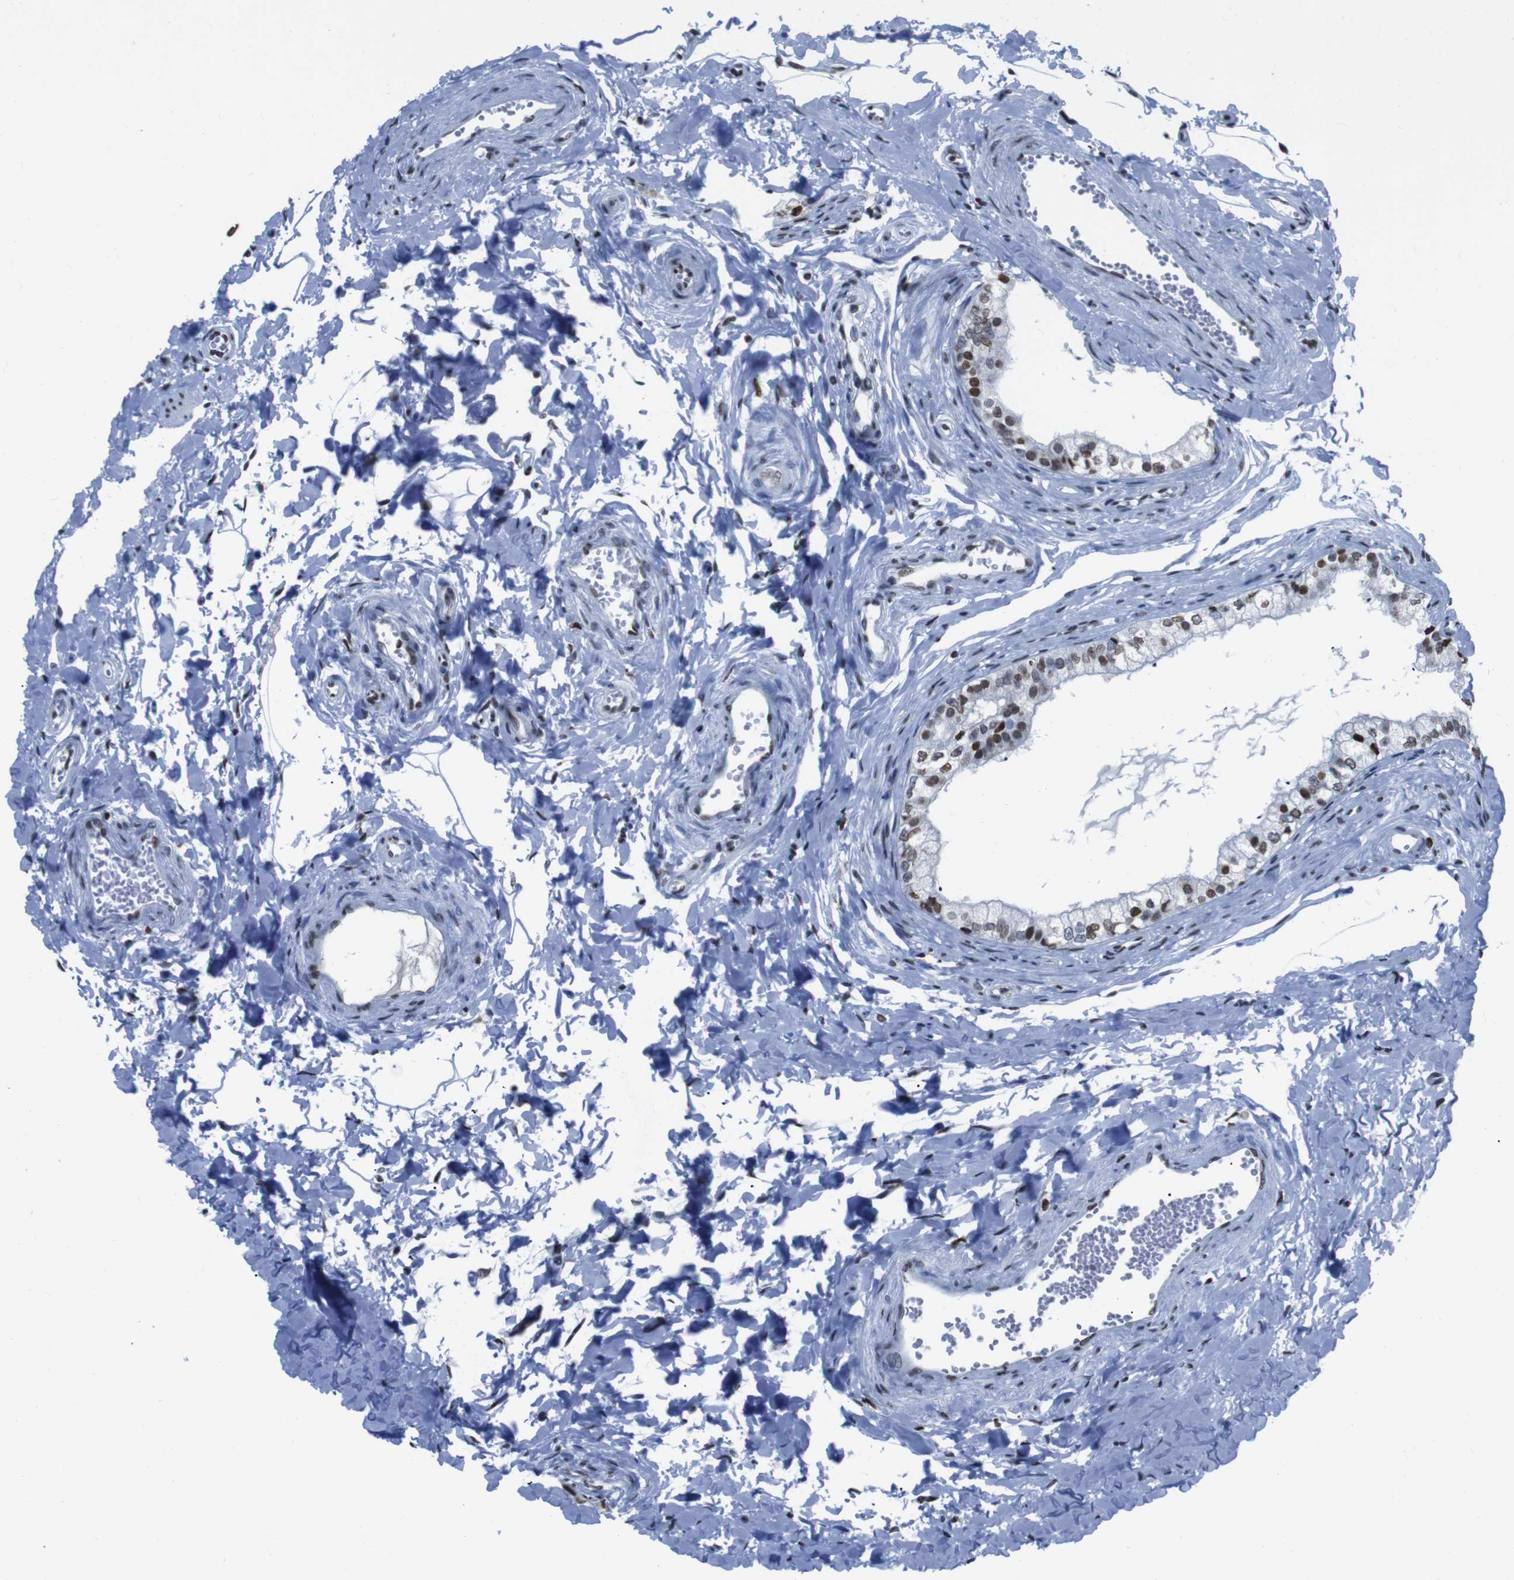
{"staining": {"intensity": "strong", "quantity": ">75%", "location": "nuclear"}, "tissue": "epididymis", "cell_type": "Glandular cells", "image_type": "normal", "snomed": [{"axis": "morphology", "description": "Normal tissue, NOS"}, {"axis": "topography", "description": "Epididymis"}], "caption": "Protein staining of unremarkable epididymis exhibits strong nuclear staining in about >75% of glandular cells. The staining was performed using DAB (3,3'-diaminobenzidine), with brown indicating positive protein expression. Nuclei are stained blue with hematoxylin.", "gene": "PIP4P2", "patient": {"sex": "male", "age": 56}}